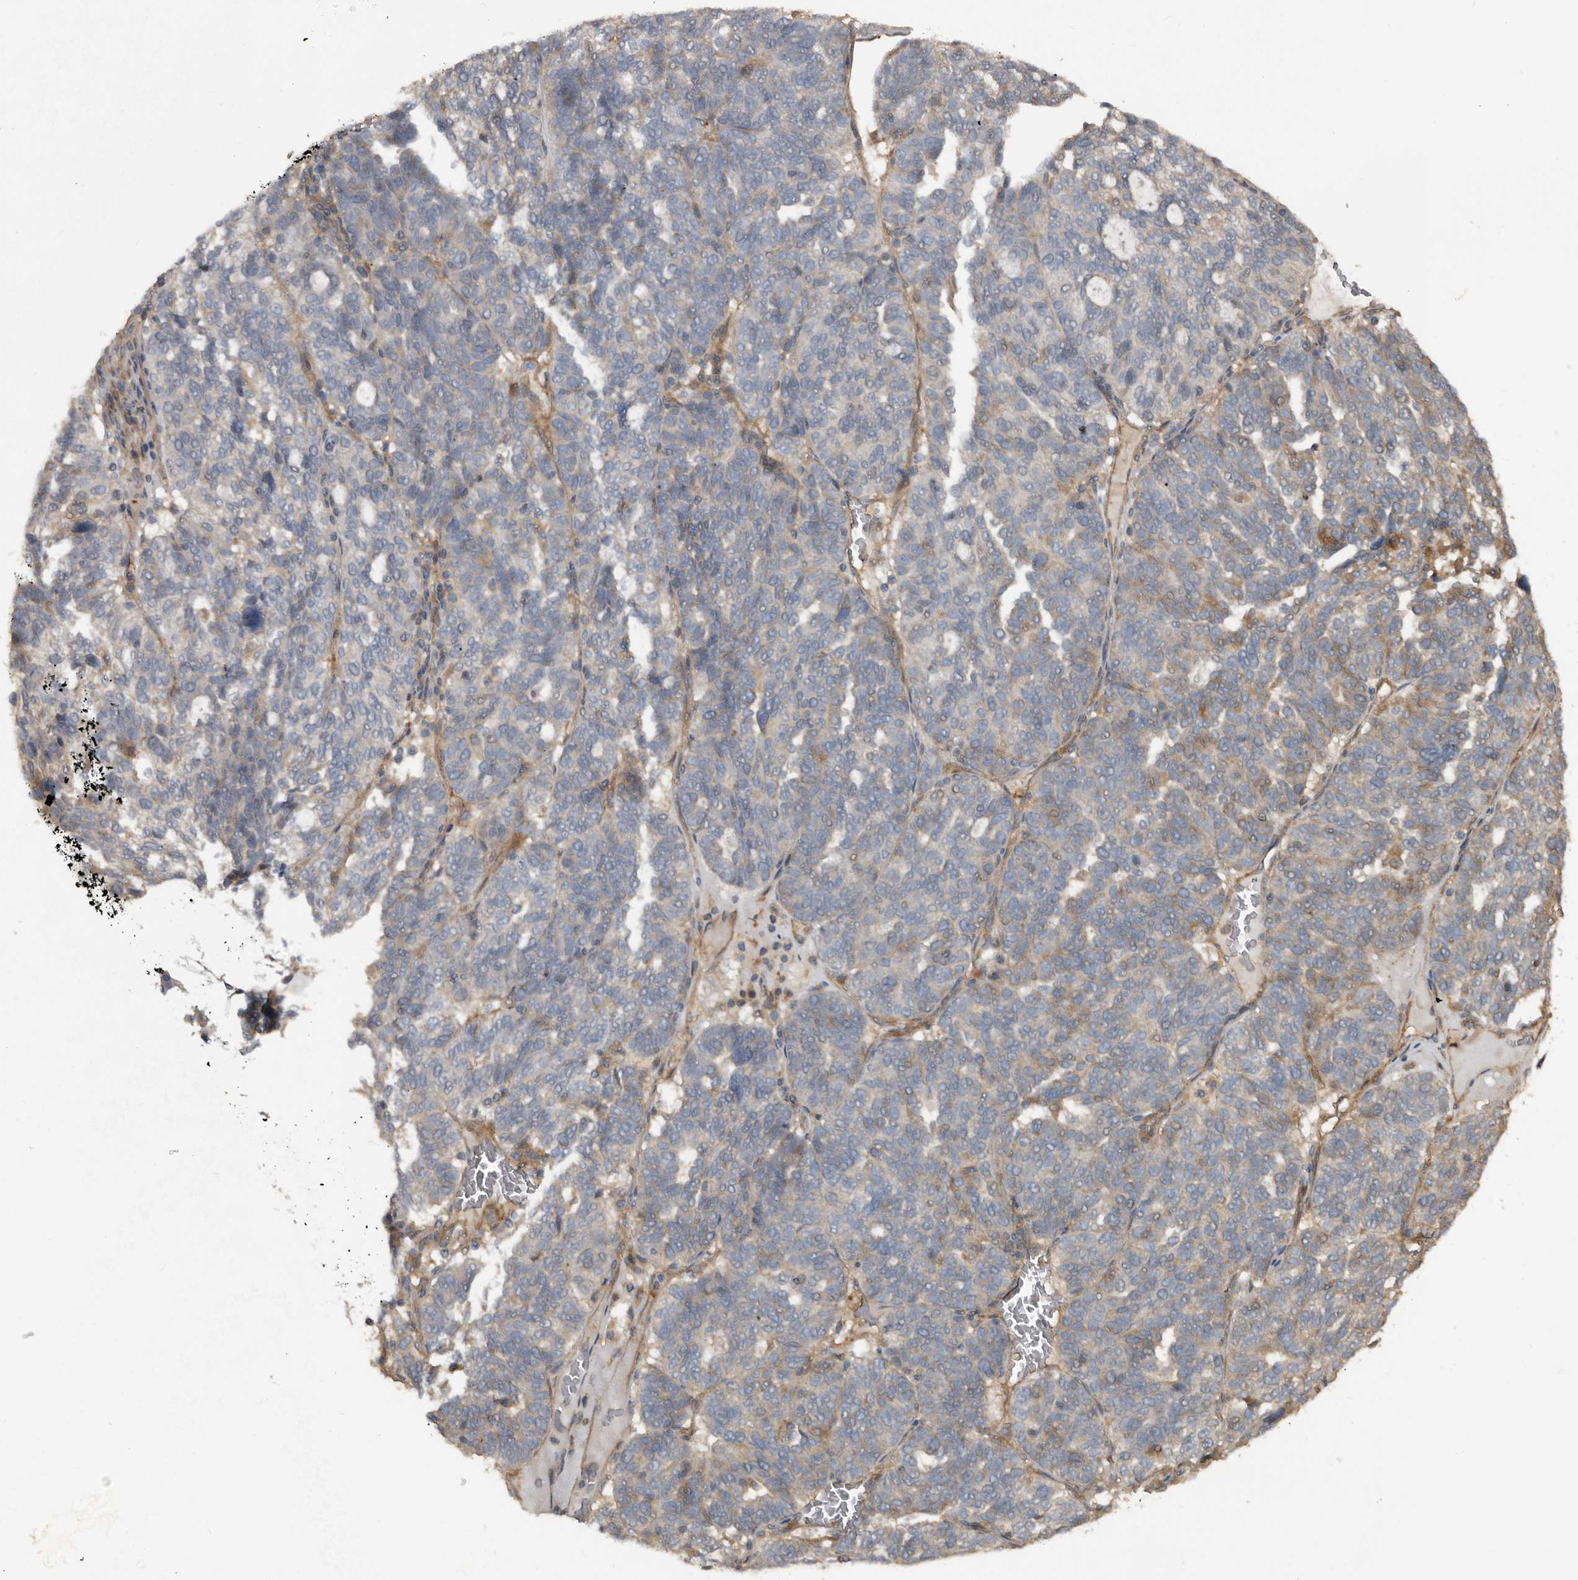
{"staining": {"intensity": "weak", "quantity": "25%-75%", "location": "cytoplasmic/membranous"}, "tissue": "ovarian cancer", "cell_type": "Tumor cells", "image_type": "cancer", "snomed": [{"axis": "morphology", "description": "Cystadenocarcinoma, serous, NOS"}, {"axis": "topography", "description": "Ovary"}], "caption": "Immunohistochemistry (IHC) micrograph of human ovarian cancer stained for a protein (brown), which exhibits low levels of weak cytoplasmic/membranous positivity in about 25%-75% of tumor cells.", "gene": "EXOC3L1", "patient": {"sex": "female", "age": 59}}